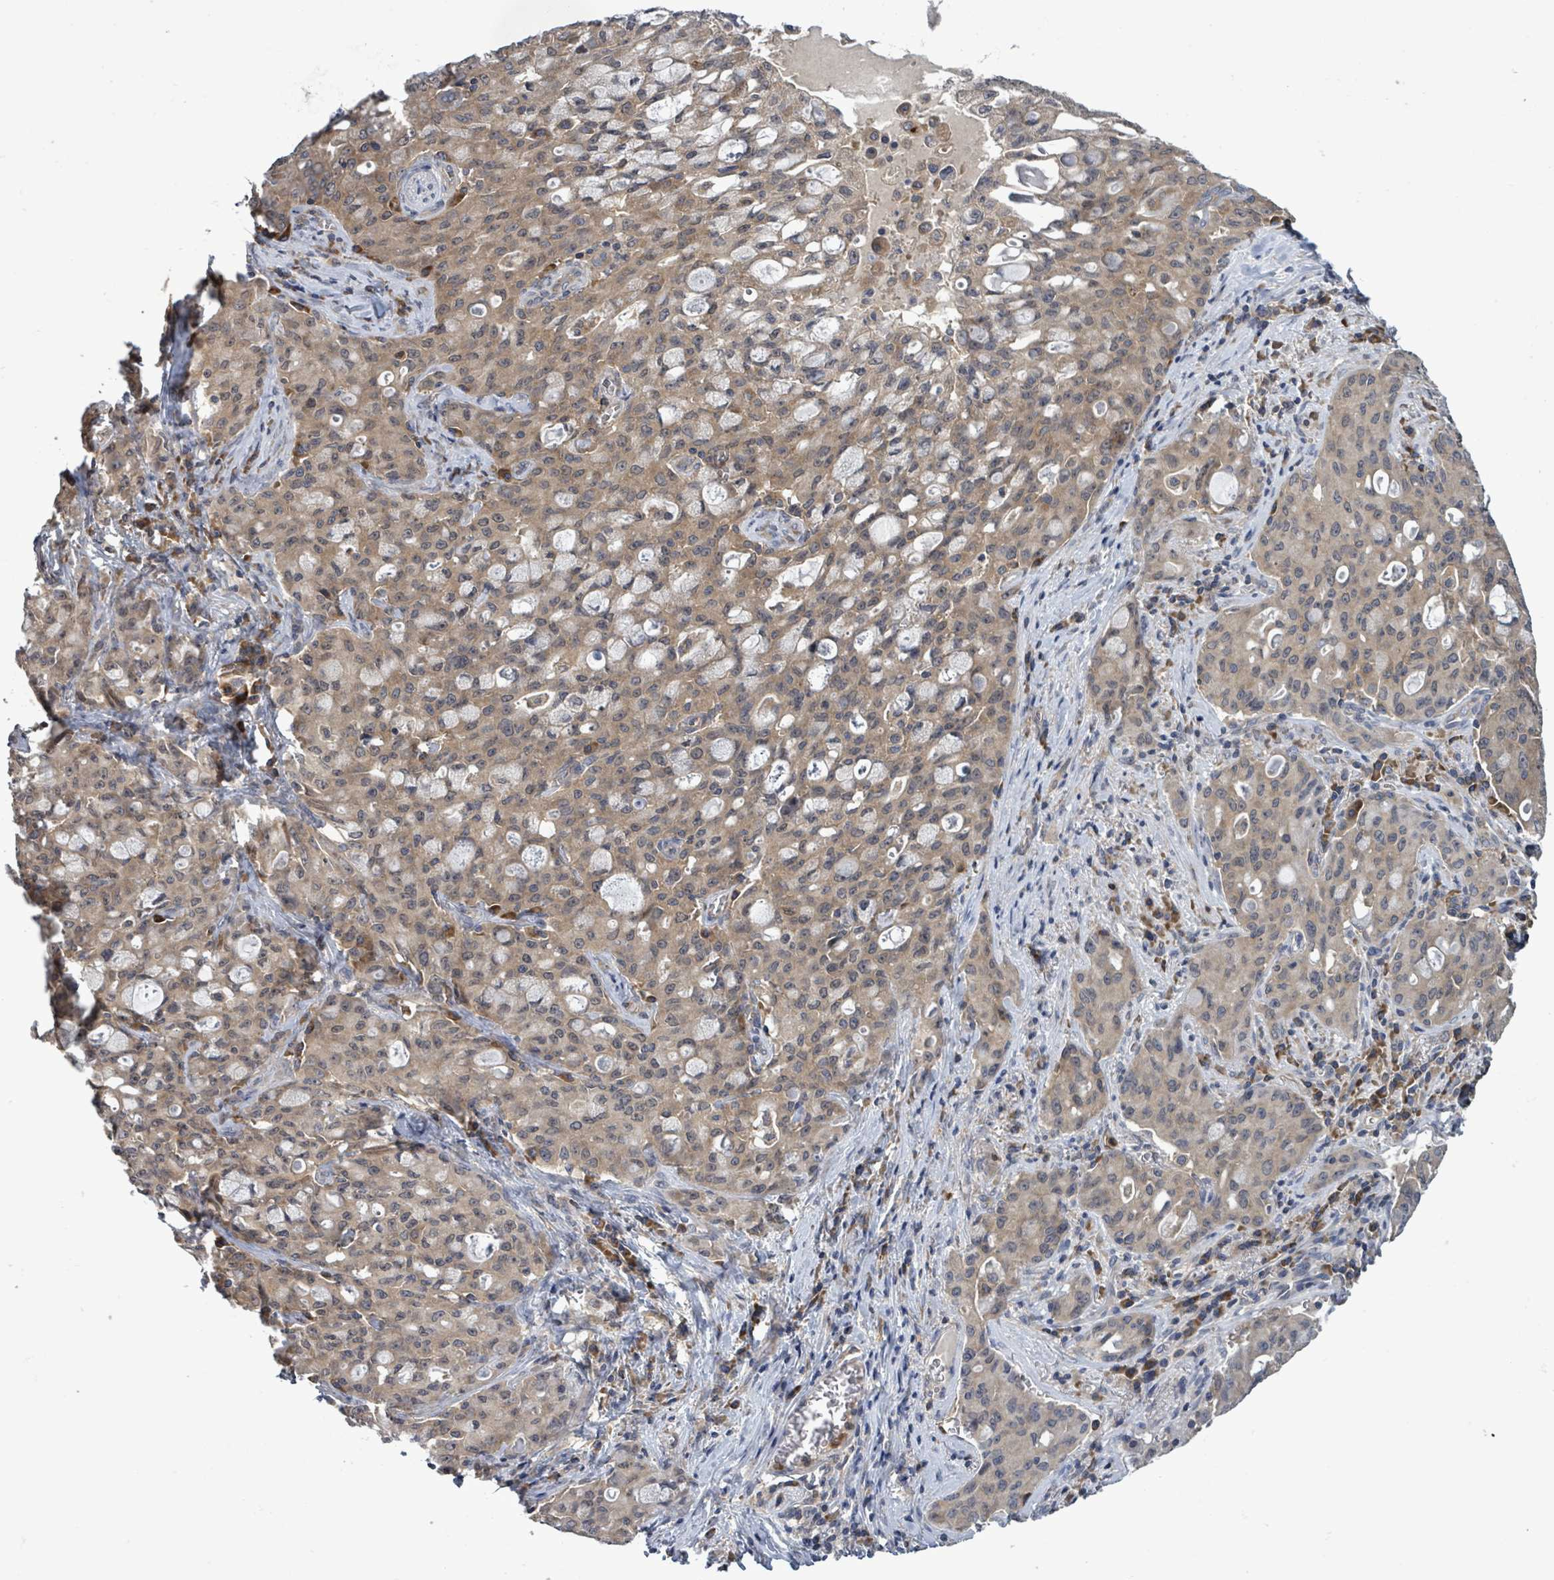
{"staining": {"intensity": "weak", "quantity": ">75%", "location": "cytoplasmic/membranous"}, "tissue": "lung cancer", "cell_type": "Tumor cells", "image_type": "cancer", "snomed": [{"axis": "morphology", "description": "Adenocarcinoma, NOS"}, {"axis": "topography", "description": "Lung"}], "caption": "Immunohistochemical staining of lung adenocarcinoma exhibits weak cytoplasmic/membranous protein staining in about >75% of tumor cells.", "gene": "SERPINE3", "patient": {"sex": "female", "age": 44}}